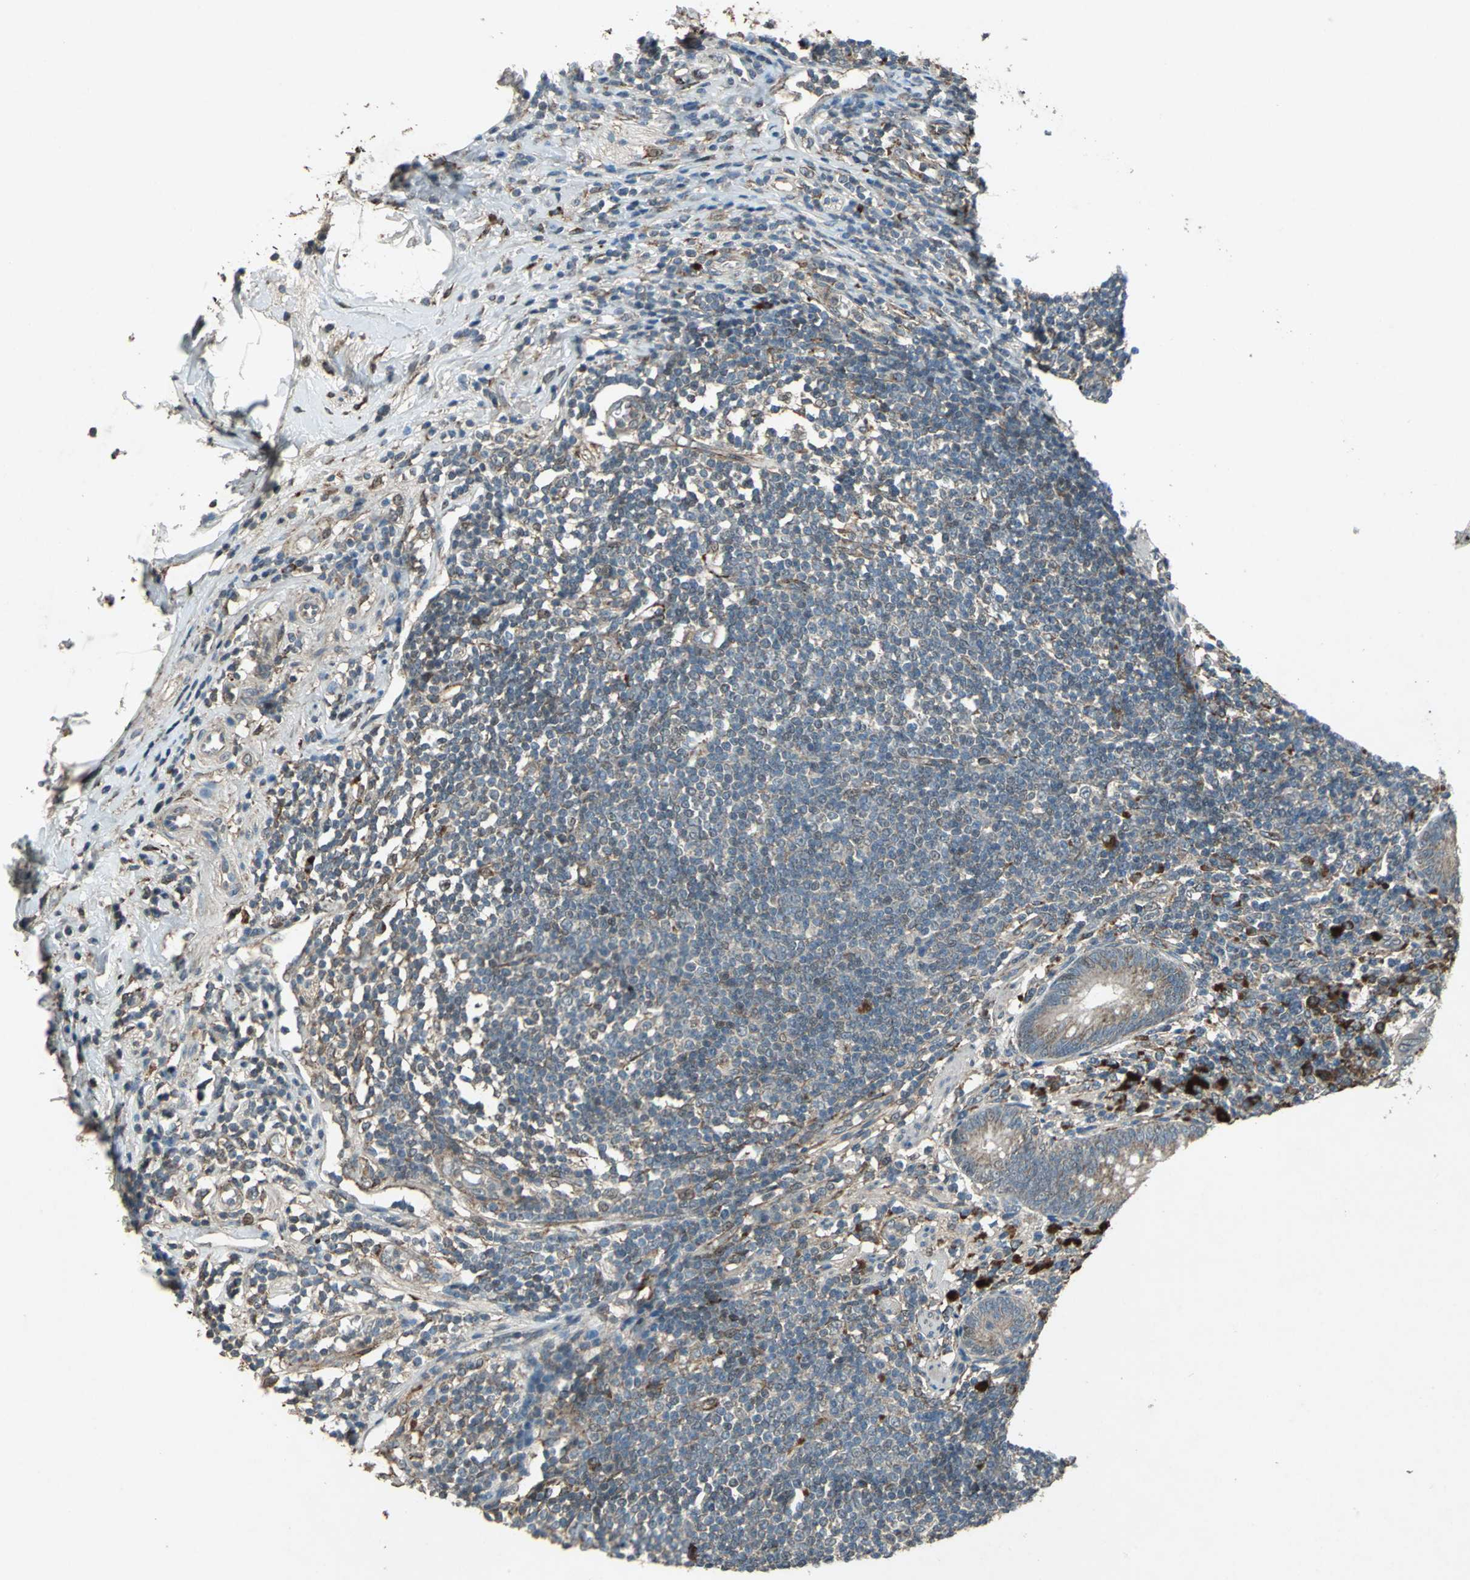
{"staining": {"intensity": "strong", "quantity": ">75%", "location": "cytoplasmic/membranous"}, "tissue": "appendix", "cell_type": "Glandular cells", "image_type": "normal", "snomed": [{"axis": "morphology", "description": "Normal tissue, NOS"}, {"axis": "morphology", "description": "Inflammation, NOS"}, {"axis": "topography", "description": "Appendix"}], "caption": "Protein expression analysis of unremarkable human appendix reveals strong cytoplasmic/membranous staining in approximately >75% of glandular cells.", "gene": "SEPTIN4", "patient": {"sex": "male", "age": 46}}